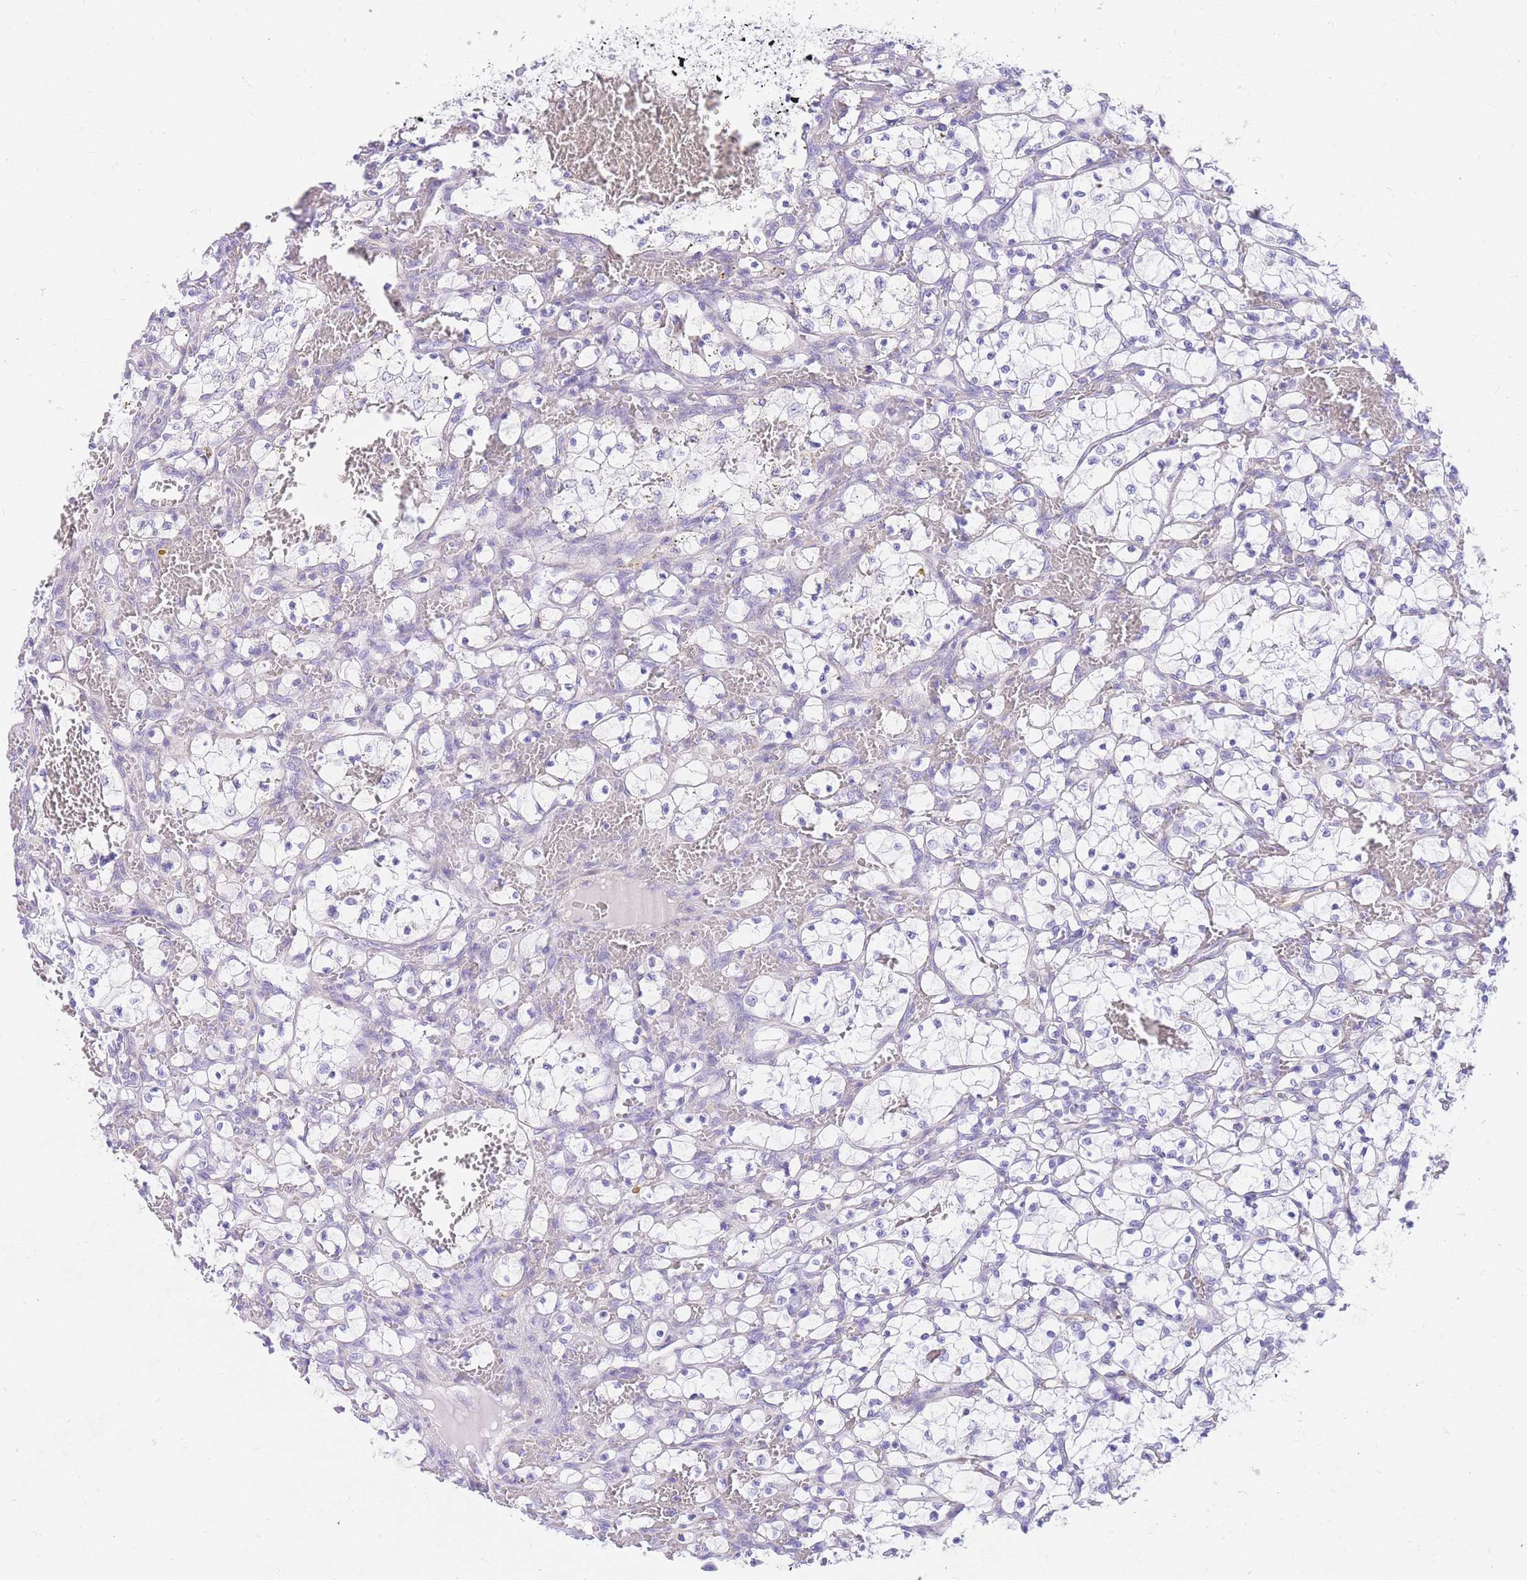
{"staining": {"intensity": "negative", "quantity": "none", "location": "none"}, "tissue": "renal cancer", "cell_type": "Tumor cells", "image_type": "cancer", "snomed": [{"axis": "morphology", "description": "Adenocarcinoma, NOS"}, {"axis": "topography", "description": "Kidney"}], "caption": "DAB (3,3'-diaminobenzidine) immunohistochemical staining of human renal cancer (adenocarcinoma) exhibits no significant expression in tumor cells.", "gene": "SRSF12", "patient": {"sex": "female", "age": 69}}